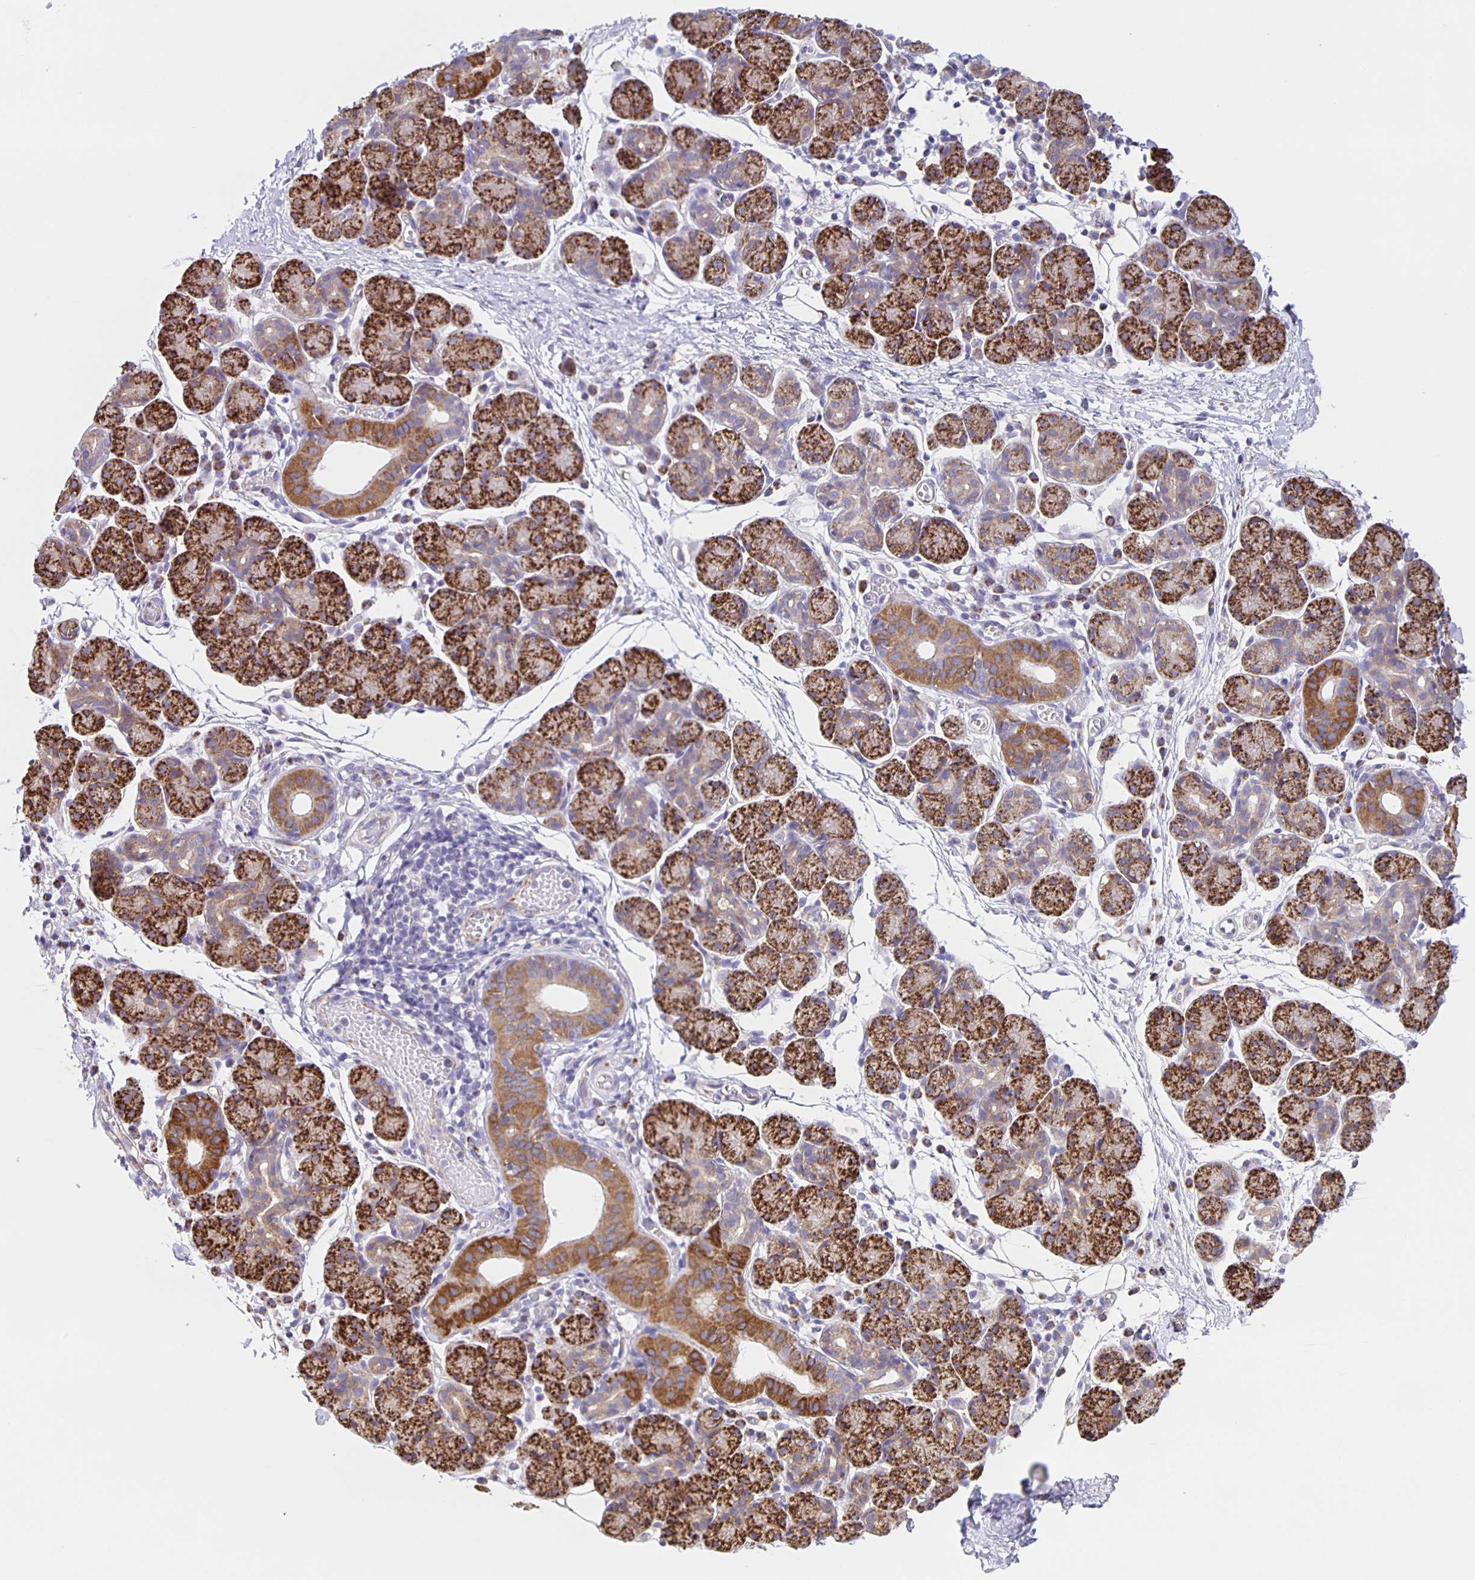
{"staining": {"intensity": "strong", "quantity": ">75%", "location": "cytoplasmic/membranous"}, "tissue": "salivary gland", "cell_type": "Glandular cells", "image_type": "normal", "snomed": [{"axis": "morphology", "description": "Normal tissue, NOS"}, {"axis": "morphology", "description": "Inflammation, NOS"}, {"axis": "topography", "description": "Lymph node"}, {"axis": "topography", "description": "Salivary gland"}], "caption": "Immunohistochemistry (DAB) staining of benign salivary gland exhibits strong cytoplasmic/membranous protein expression in approximately >75% of glandular cells. (Stains: DAB in brown, nuclei in blue, Microscopy: brightfield microscopy at high magnification).", "gene": "JMJD4", "patient": {"sex": "male", "age": 3}}